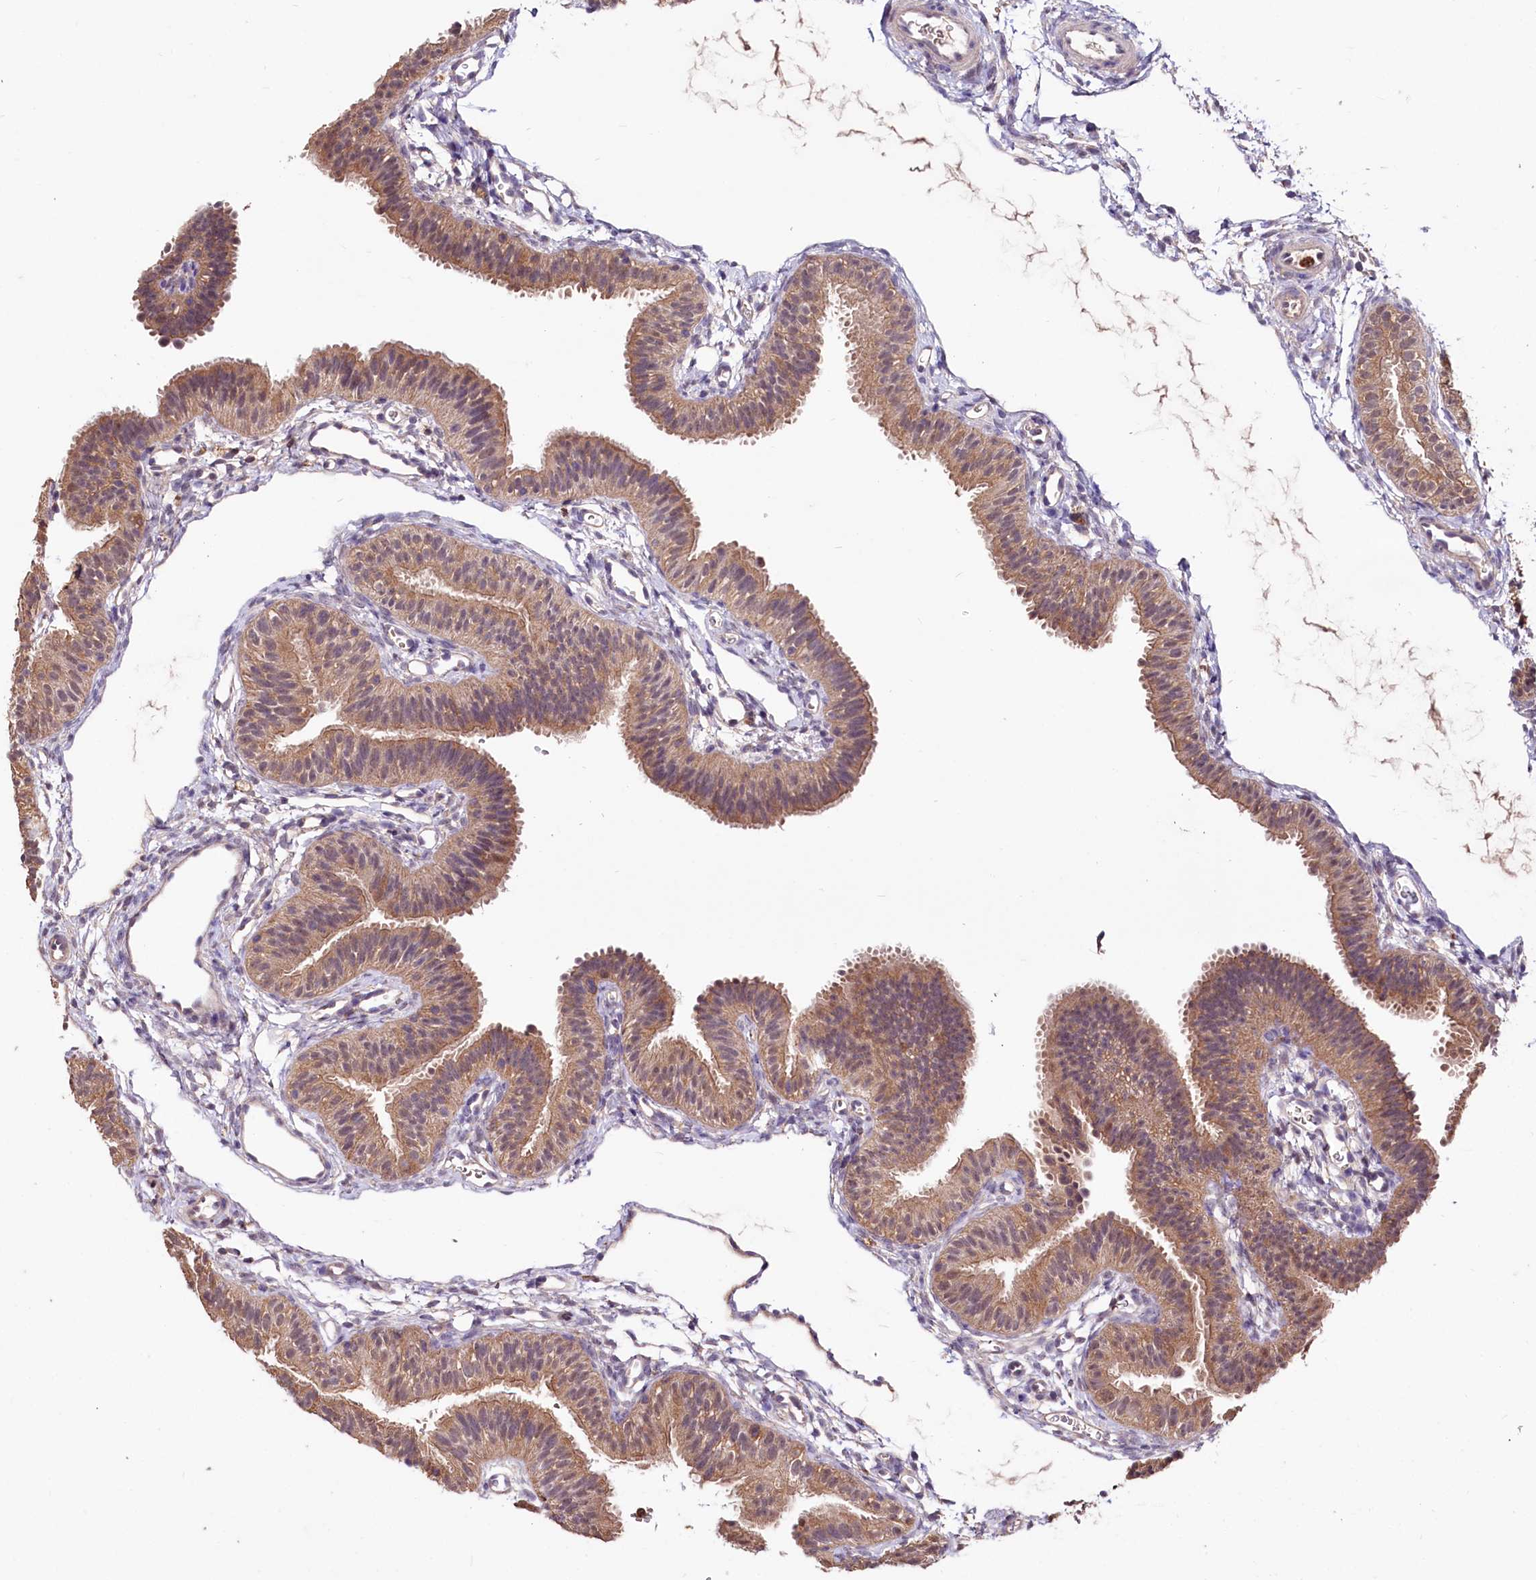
{"staining": {"intensity": "moderate", "quantity": ">75%", "location": "cytoplasmic/membranous"}, "tissue": "fallopian tube", "cell_type": "Glandular cells", "image_type": "normal", "snomed": [{"axis": "morphology", "description": "Normal tissue, NOS"}, {"axis": "topography", "description": "Fallopian tube"}], "caption": "Immunohistochemistry (IHC) staining of normal fallopian tube, which exhibits medium levels of moderate cytoplasmic/membranous staining in approximately >75% of glandular cells indicating moderate cytoplasmic/membranous protein positivity. The staining was performed using DAB (3,3'-diaminobenzidine) (brown) for protein detection and nuclei were counterstained in hematoxylin (blue).", "gene": "KLRB1", "patient": {"sex": "female", "age": 35}}